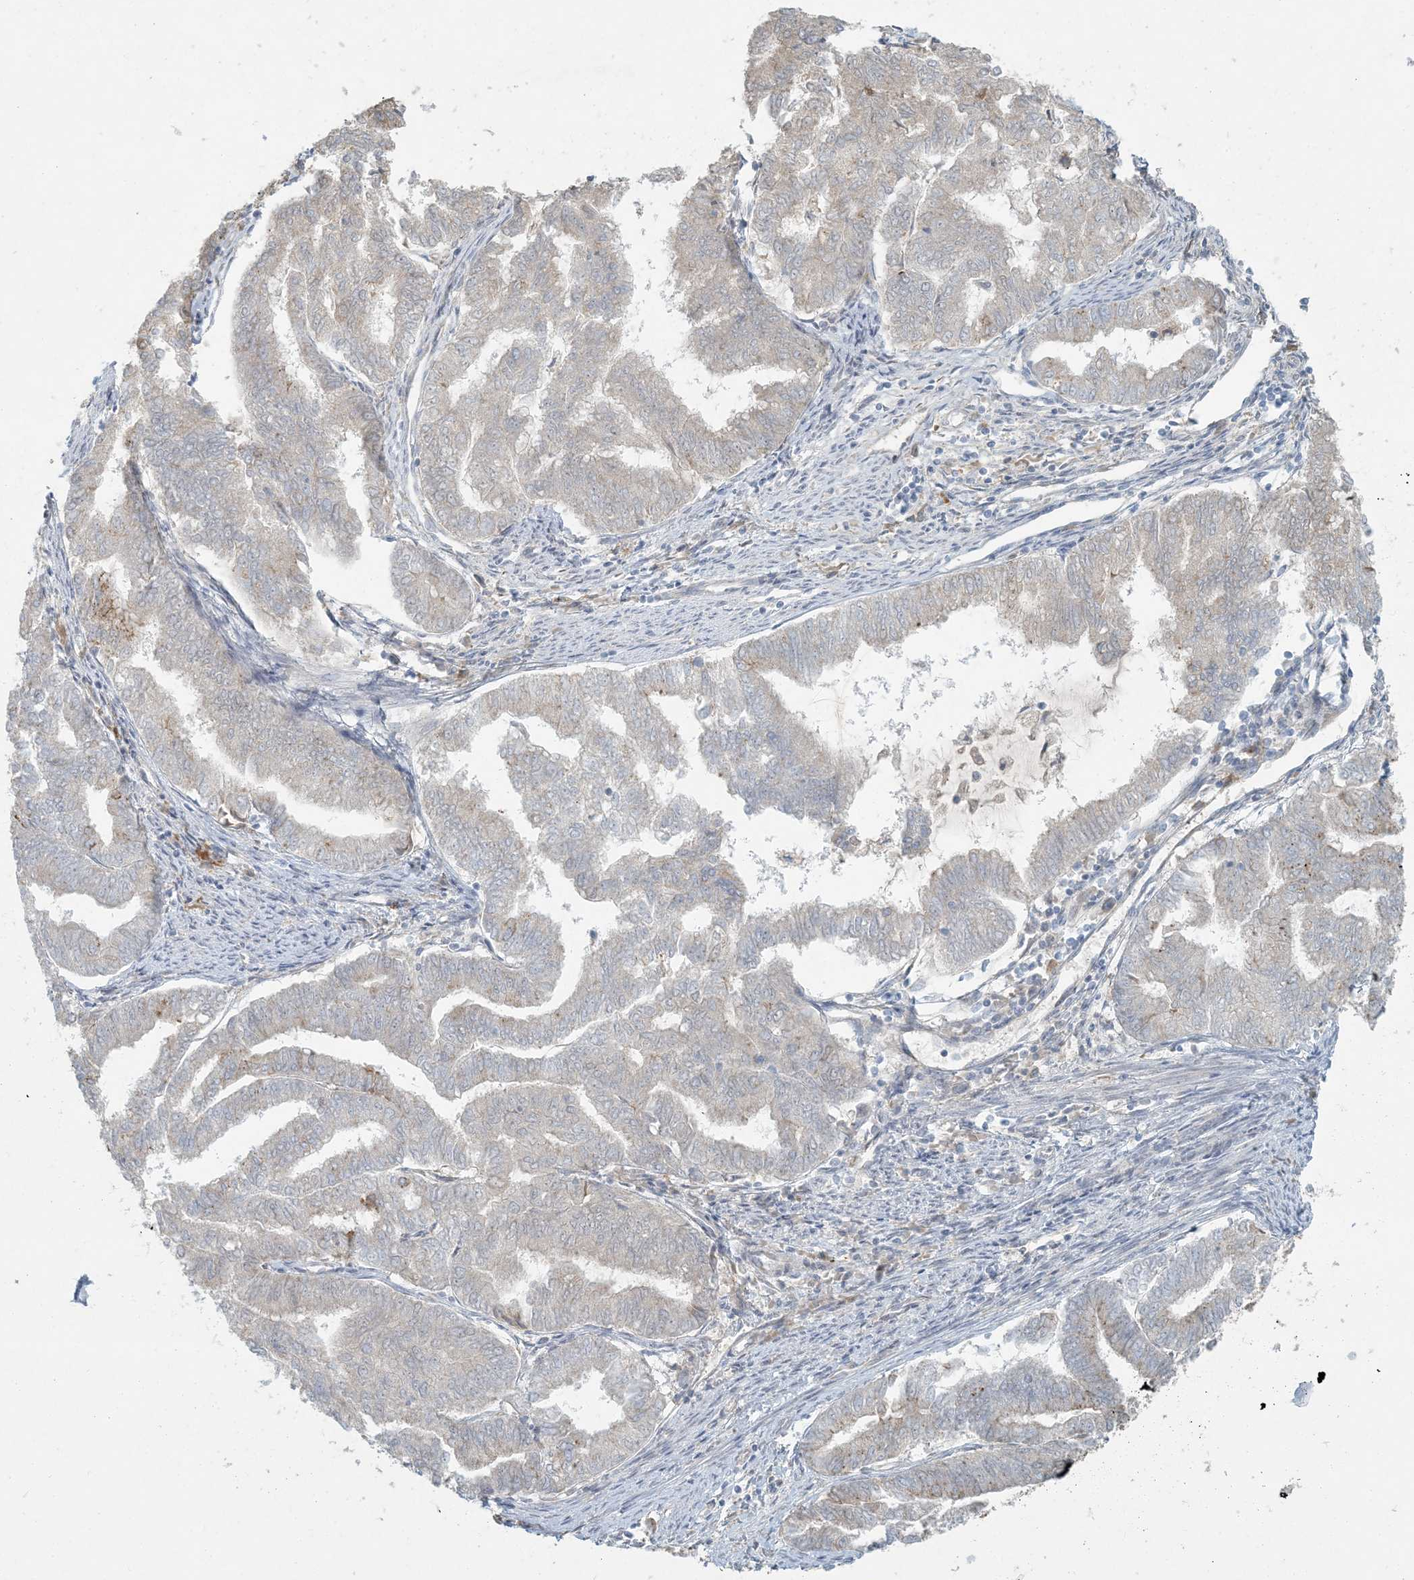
{"staining": {"intensity": "moderate", "quantity": "<25%", "location": "cytoplasmic/membranous"}, "tissue": "endometrial cancer", "cell_type": "Tumor cells", "image_type": "cancer", "snomed": [{"axis": "morphology", "description": "Adenocarcinoma, NOS"}, {"axis": "topography", "description": "Endometrium"}], "caption": "Protein expression analysis of adenocarcinoma (endometrial) shows moderate cytoplasmic/membranous staining in approximately <25% of tumor cells. (brown staining indicates protein expression, while blue staining denotes nuclei).", "gene": "HACL1", "patient": {"sex": "female", "age": 79}}